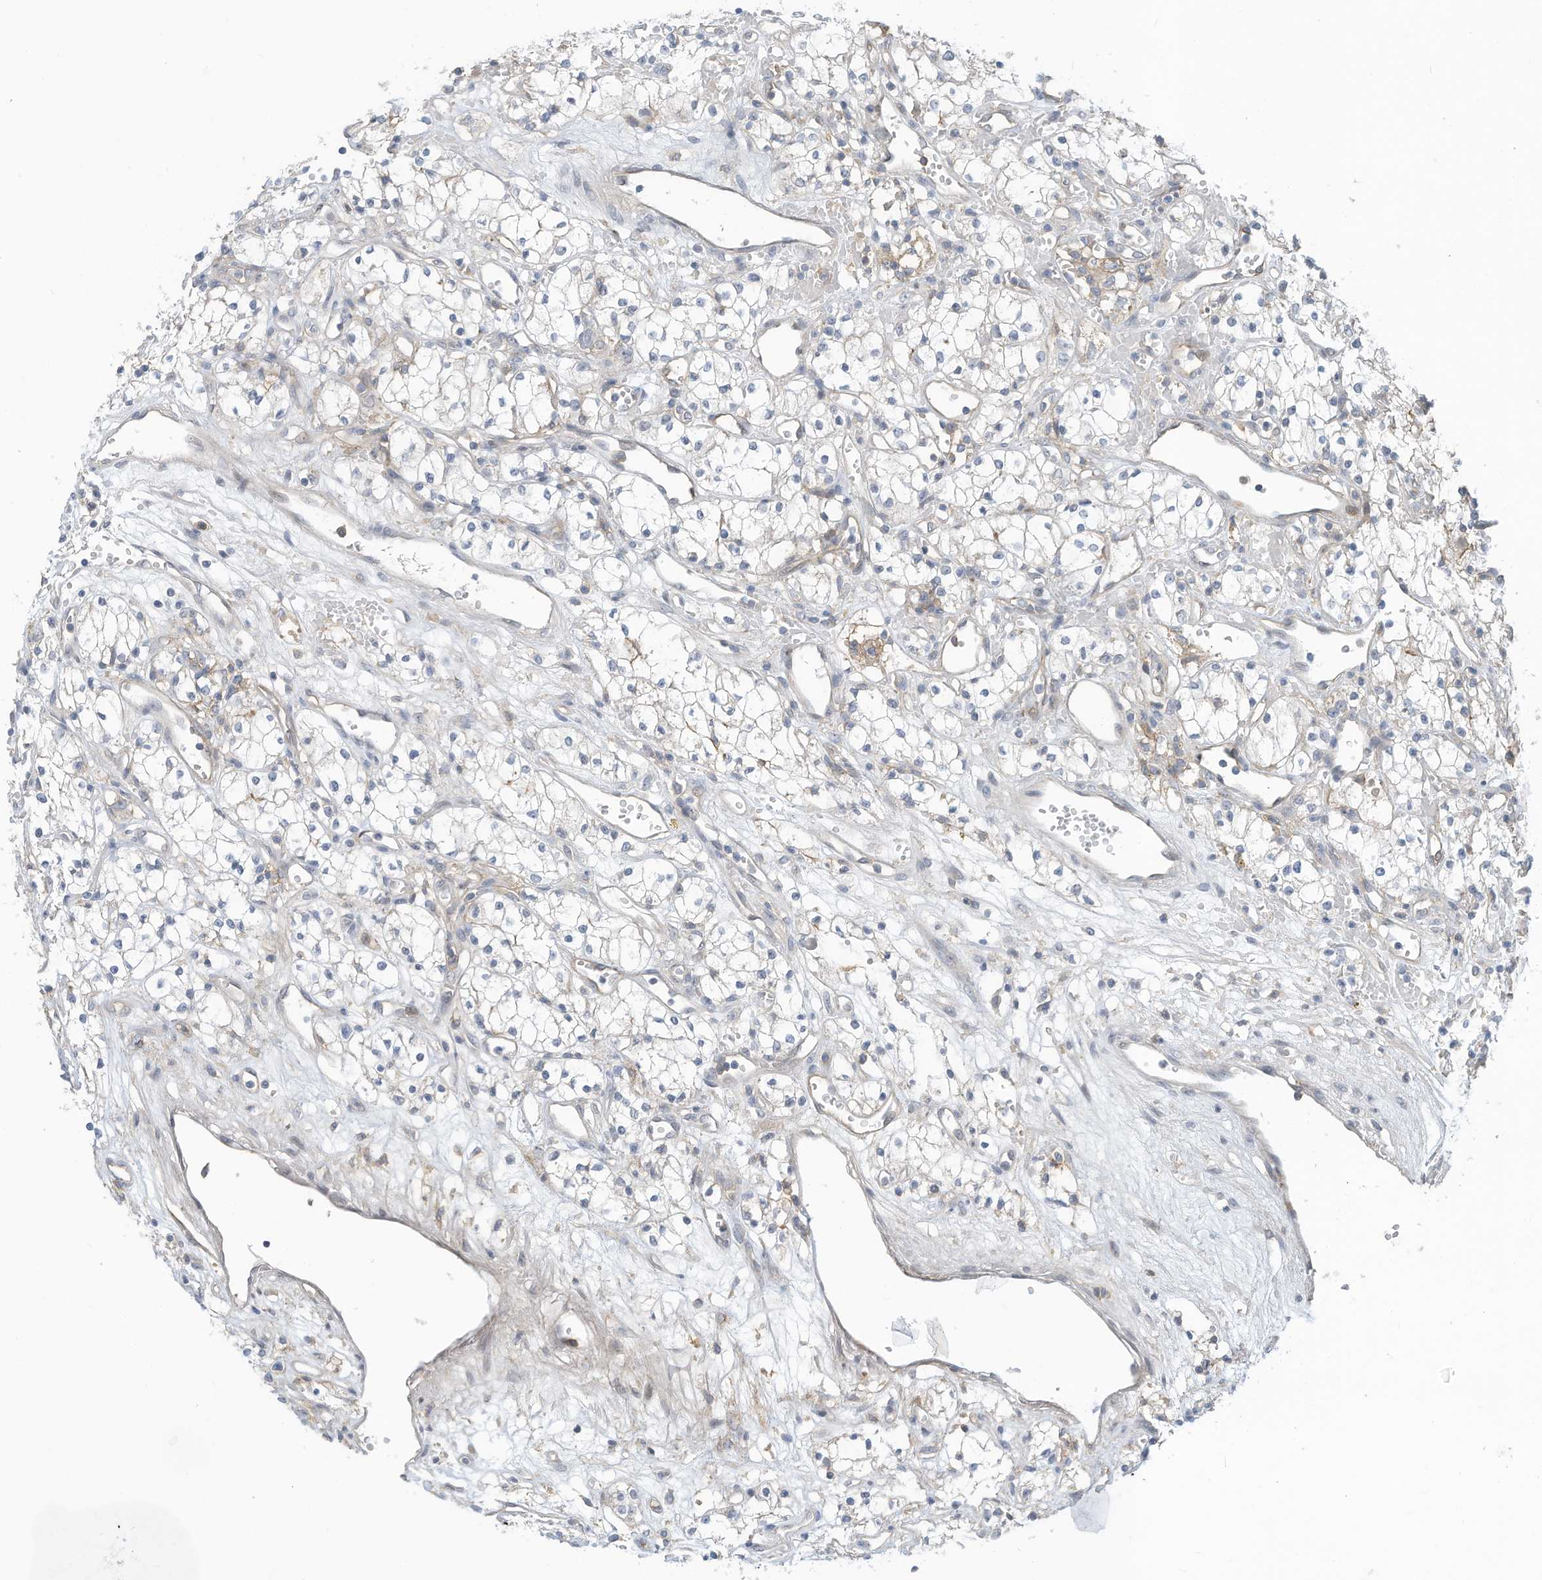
{"staining": {"intensity": "negative", "quantity": "none", "location": "none"}, "tissue": "renal cancer", "cell_type": "Tumor cells", "image_type": "cancer", "snomed": [{"axis": "morphology", "description": "Adenocarcinoma, NOS"}, {"axis": "topography", "description": "Kidney"}], "caption": "Immunohistochemistry (IHC) histopathology image of neoplastic tissue: human adenocarcinoma (renal) stained with DAB shows no significant protein expression in tumor cells.", "gene": "SLC1A5", "patient": {"sex": "male", "age": 59}}